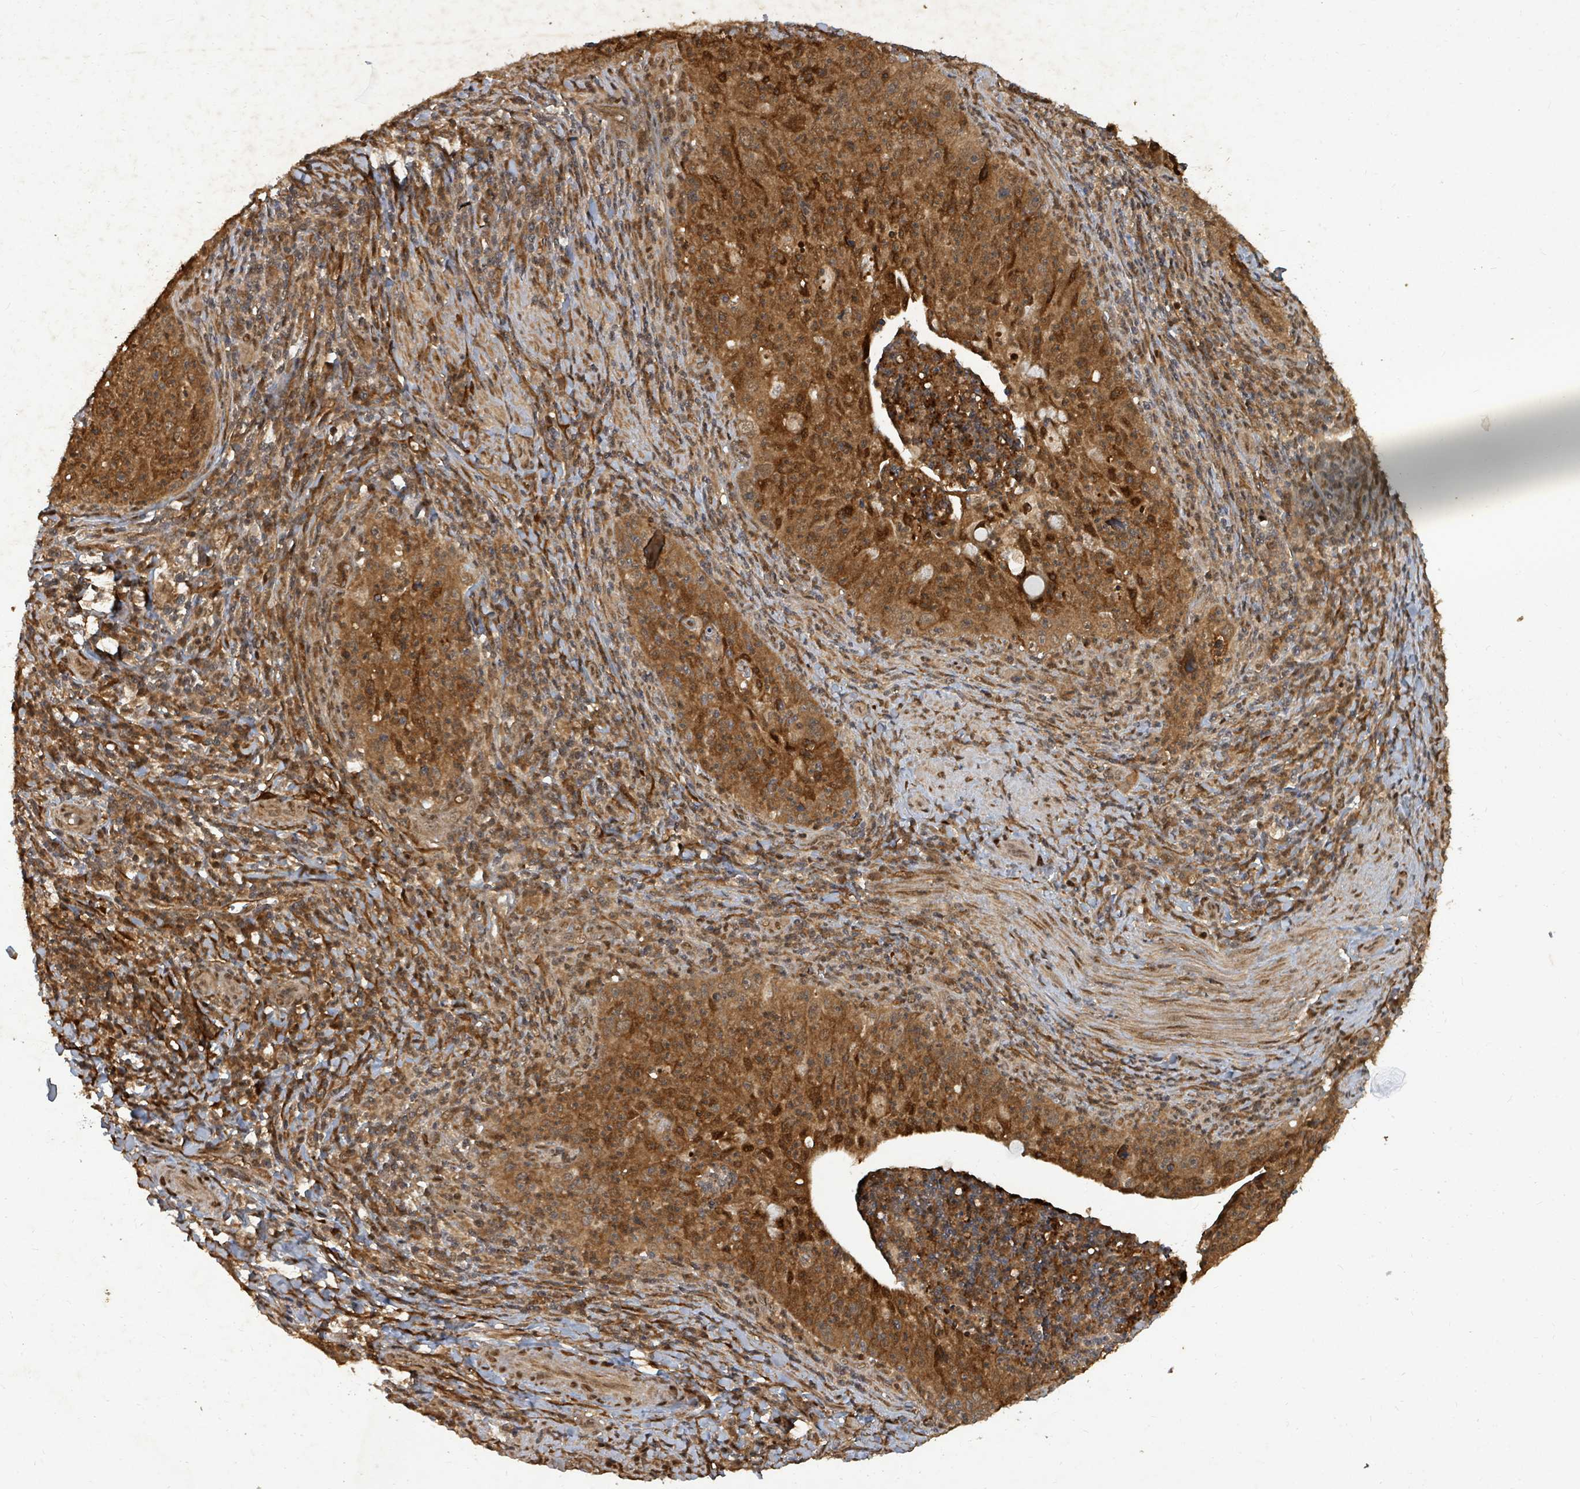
{"staining": {"intensity": "strong", "quantity": ">75%", "location": "cytoplasmic/membranous,nuclear"}, "tissue": "cervical cancer", "cell_type": "Tumor cells", "image_type": "cancer", "snomed": [{"axis": "morphology", "description": "Squamous cell carcinoma, NOS"}, {"axis": "topography", "description": "Cervix"}], "caption": "High-magnification brightfield microscopy of cervical cancer stained with DAB (brown) and counterstained with hematoxylin (blue). tumor cells exhibit strong cytoplasmic/membranous and nuclear positivity is identified in about>75% of cells. (Stains: DAB in brown, nuclei in blue, Microscopy: brightfield microscopy at high magnification).", "gene": "KDM4E", "patient": {"sex": "female", "age": 30}}